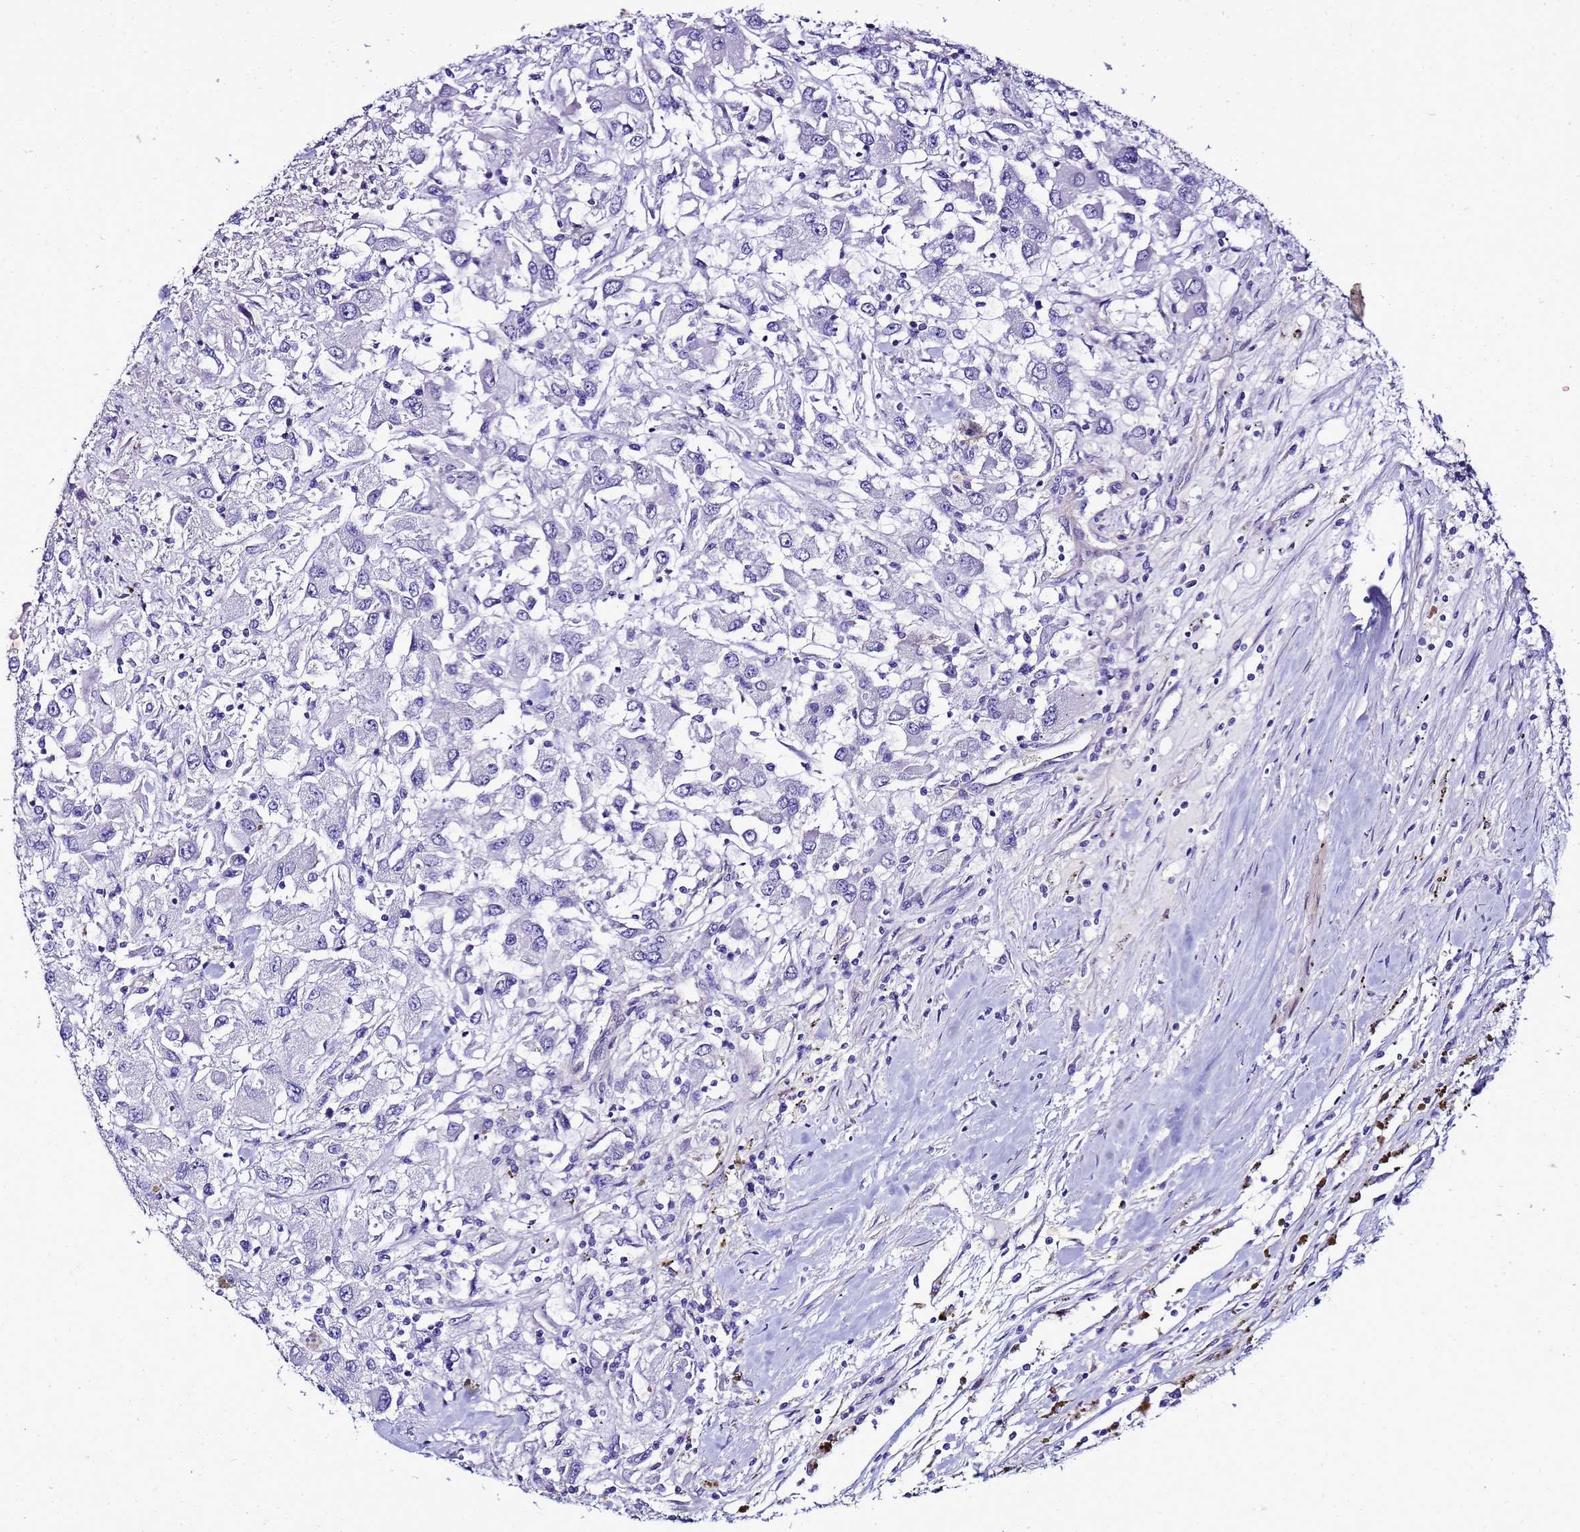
{"staining": {"intensity": "negative", "quantity": "none", "location": "none"}, "tissue": "renal cancer", "cell_type": "Tumor cells", "image_type": "cancer", "snomed": [{"axis": "morphology", "description": "Adenocarcinoma, NOS"}, {"axis": "topography", "description": "Kidney"}], "caption": "An IHC image of renal cancer is shown. There is no staining in tumor cells of renal cancer.", "gene": "FAM166B", "patient": {"sex": "female", "age": 67}}